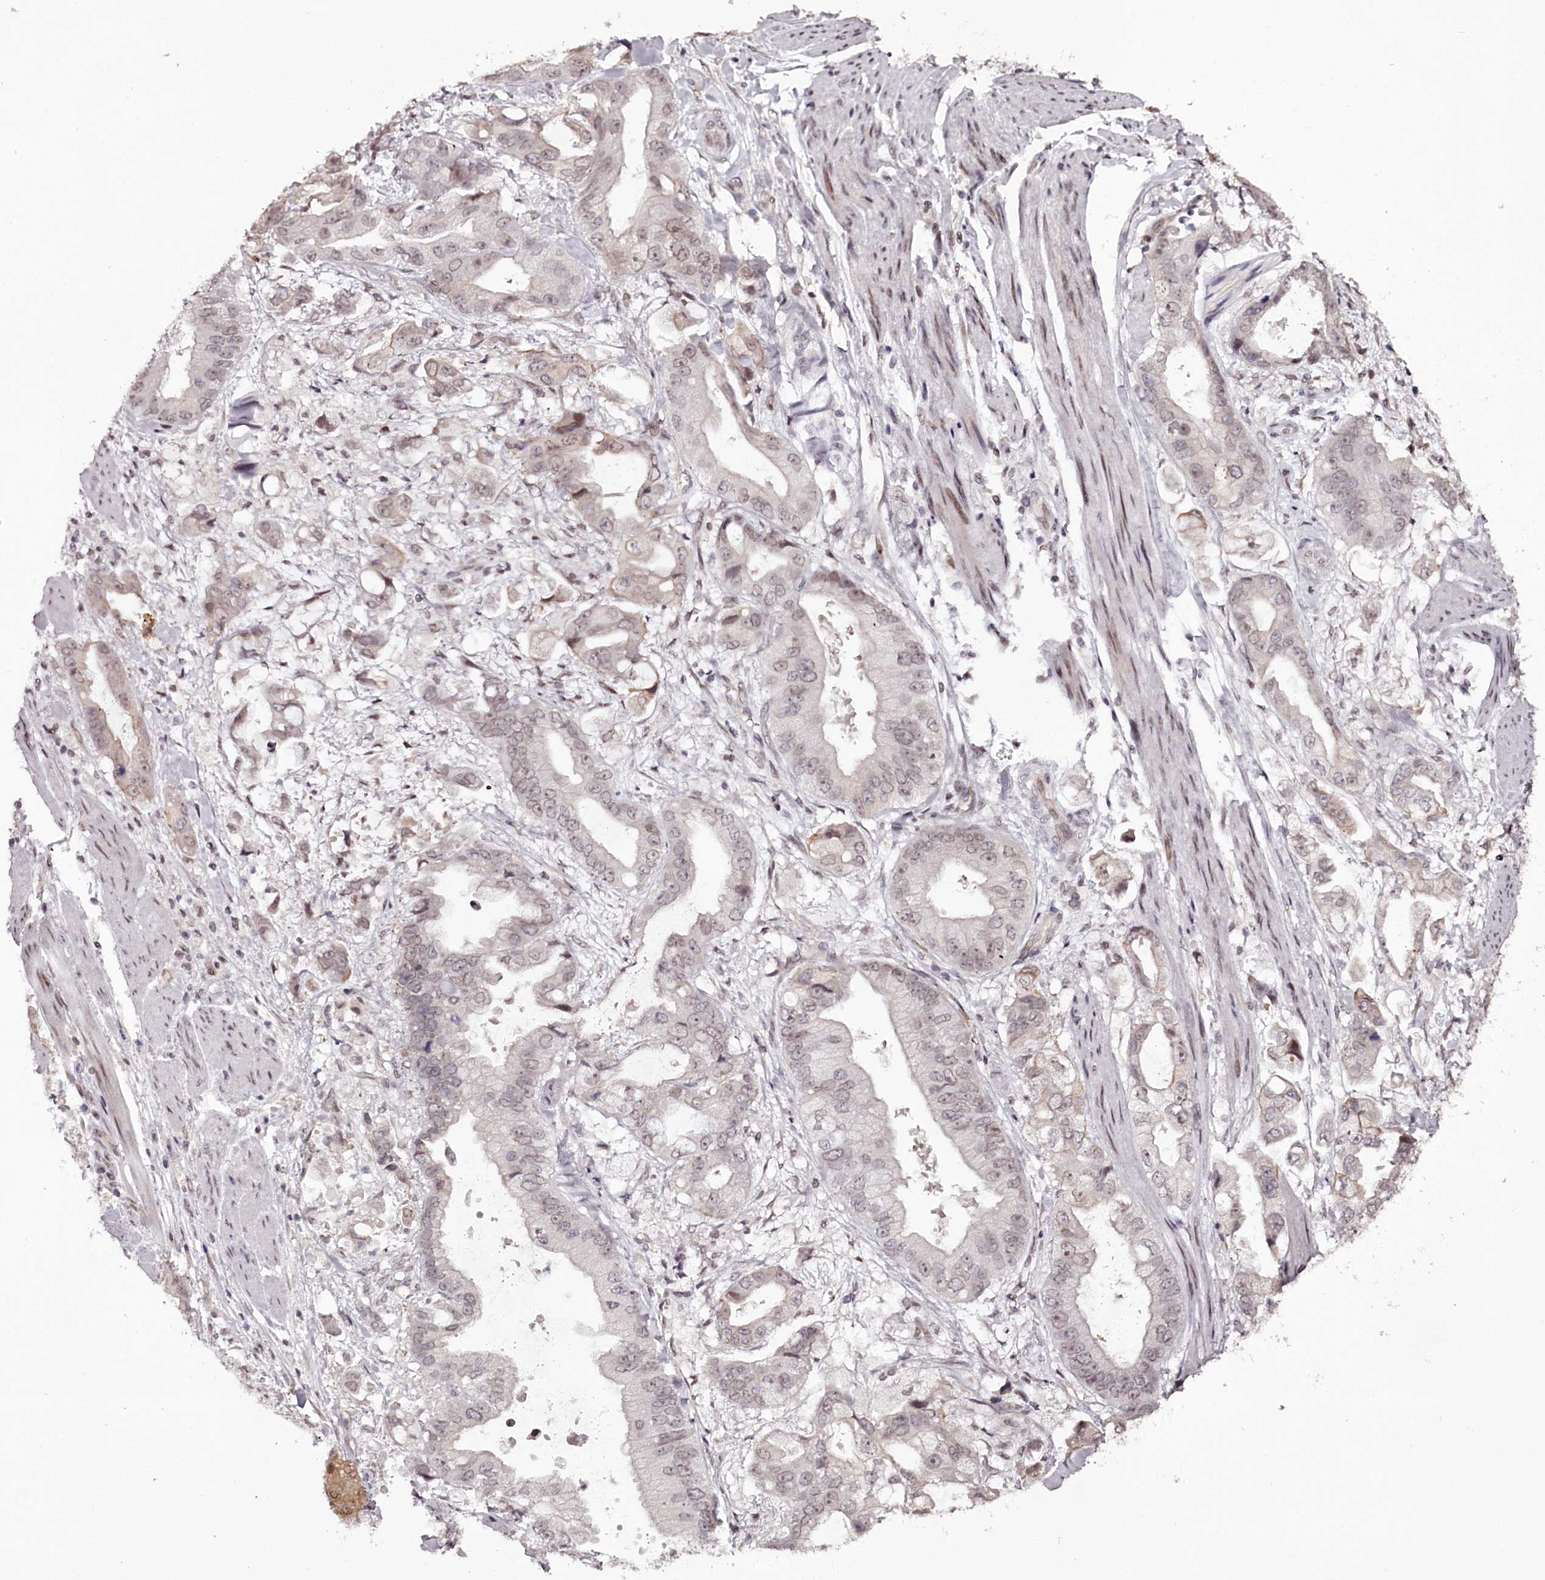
{"staining": {"intensity": "weak", "quantity": "<25%", "location": "nuclear"}, "tissue": "stomach cancer", "cell_type": "Tumor cells", "image_type": "cancer", "snomed": [{"axis": "morphology", "description": "Adenocarcinoma, NOS"}, {"axis": "topography", "description": "Stomach"}], "caption": "Immunohistochemistry (IHC) image of human adenocarcinoma (stomach) stained for a protein (brown), which shows no staining in tumor cells. (DAB (3,3'-diaminobenzidine) immunohistochemistry (IHC), high magnification).", "gene": "THYN1", "patient": {"sex": "male", "age": 62}}